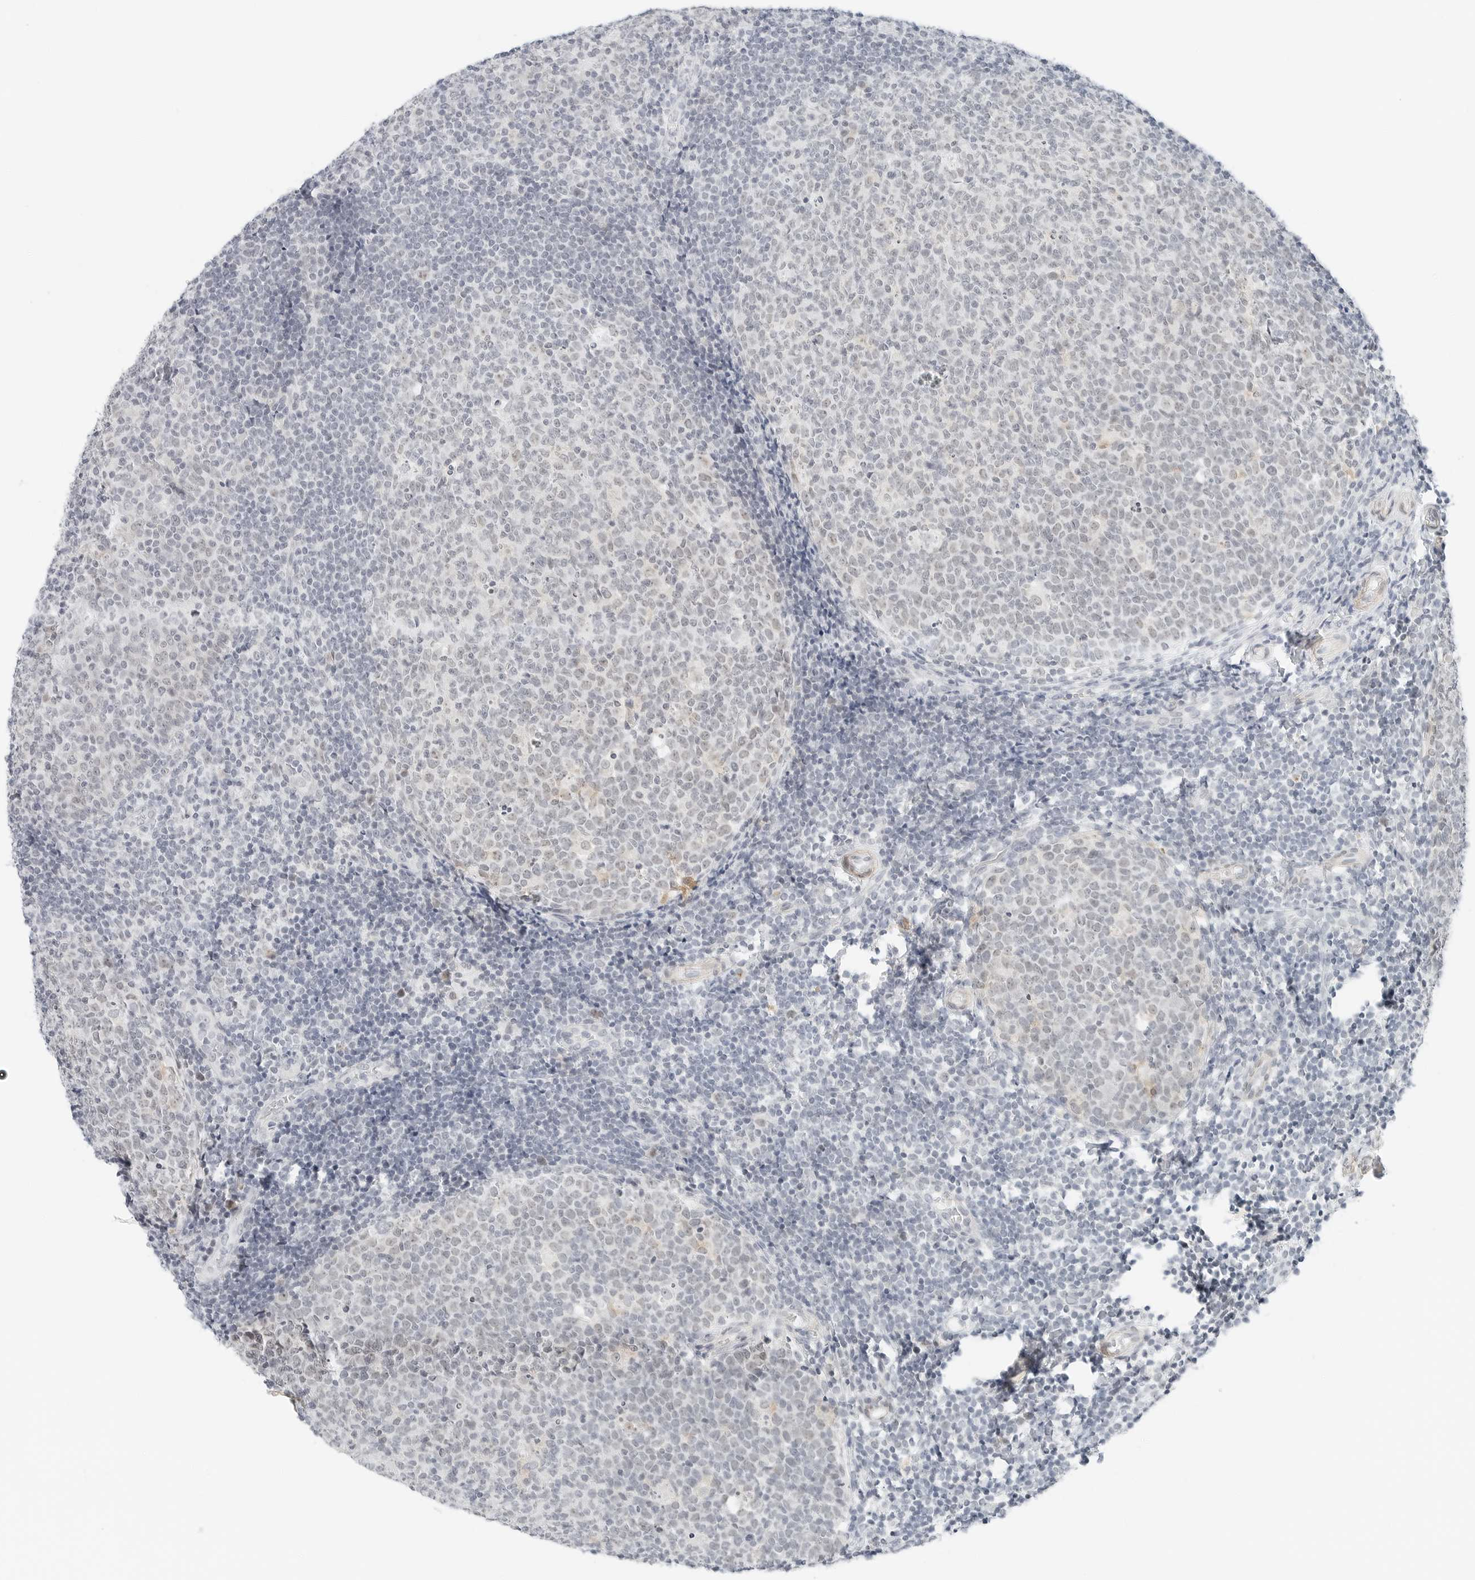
{"staining": {"intensity": "negative", "quantity": "none", "location": "none"}, "tissue": "tonsil", "cell_type": "Germinal center cells", "image_type": "normal", "snomed": [{"axis": "morphology", "description": "Normal tissue, NOS"}, {"axis": "topography", "description": "Tonsil"}], "caption": "Immunohistochemical staining of unremarkable tonsil displays no significant expression in germinal center cells. (Brightfield microscopy of DAB (3,3'-diaminobenzidine) immunohistochemistry (IHC) at high magnification).", "gene": "CCSAP", "patient": {"sex": "female", "age": 19}}